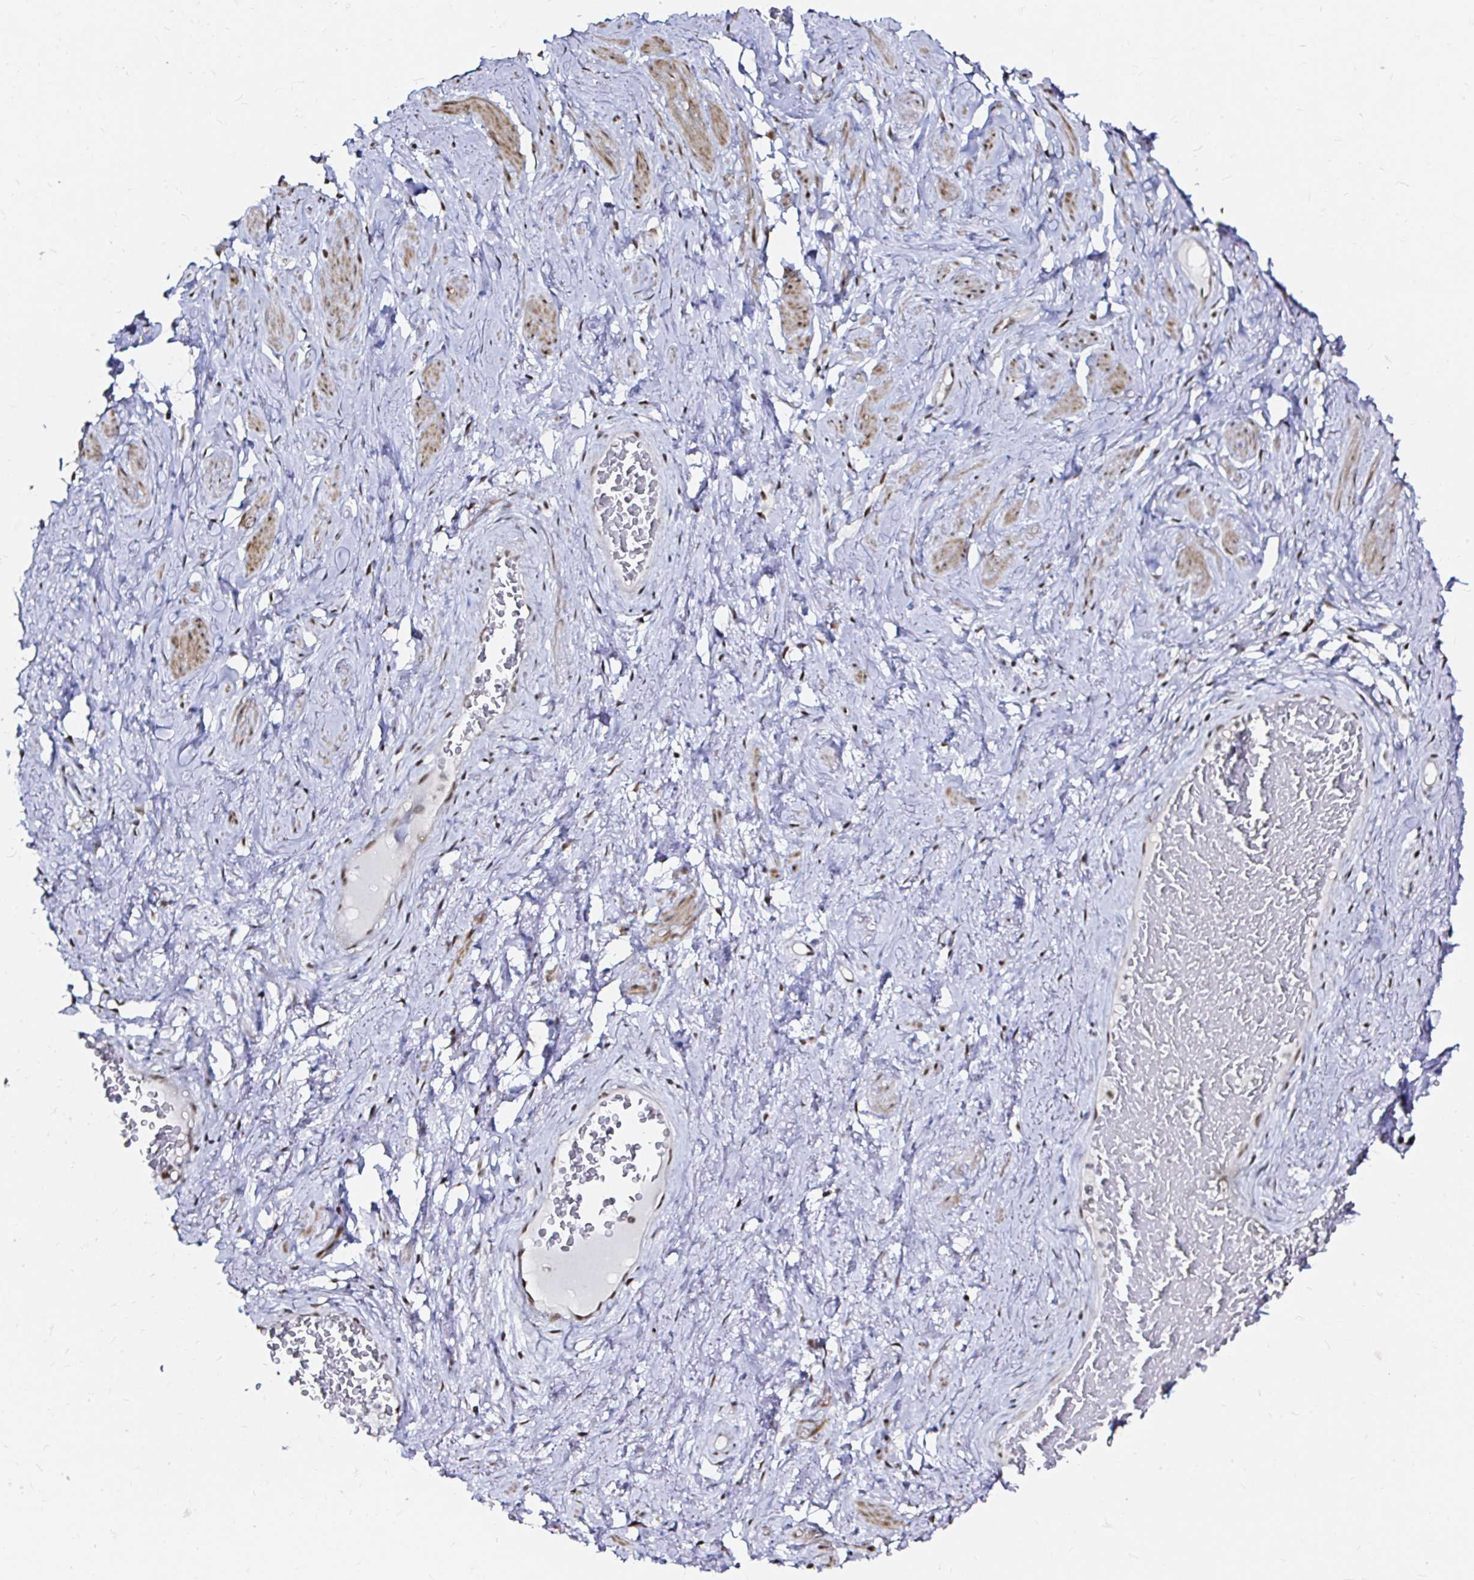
{"staining": {"intensity": "moderate", "quantity": "25%-75%", "location": "nuclear"}, "tissue": "soft tissue", "cell_type": "Fibroblasts", "image_type": "normal", "snomed": [{"axis": "morphology", "description": "Normal tissue, NOS"}, {"axis": "topography", "description": "Vagina"}, {"axis": "topography", "description": "Peripheral nerve tissue"}], "caption": "Immunohistochemical staining of unremarkable human soft tissue shows 25%-75% levels of moderate nuclear protein expression in about 25%-75% of fibroblasts. The staining was performed using DAB (3,3'-diaminobenzidine) to visualize the protein expression in brown, while the nuclei were stained in blue with hematoxylin (Magnification: 20x).", "gene": "SNRPC", "patient": {"sex": "female", "age": 71}}